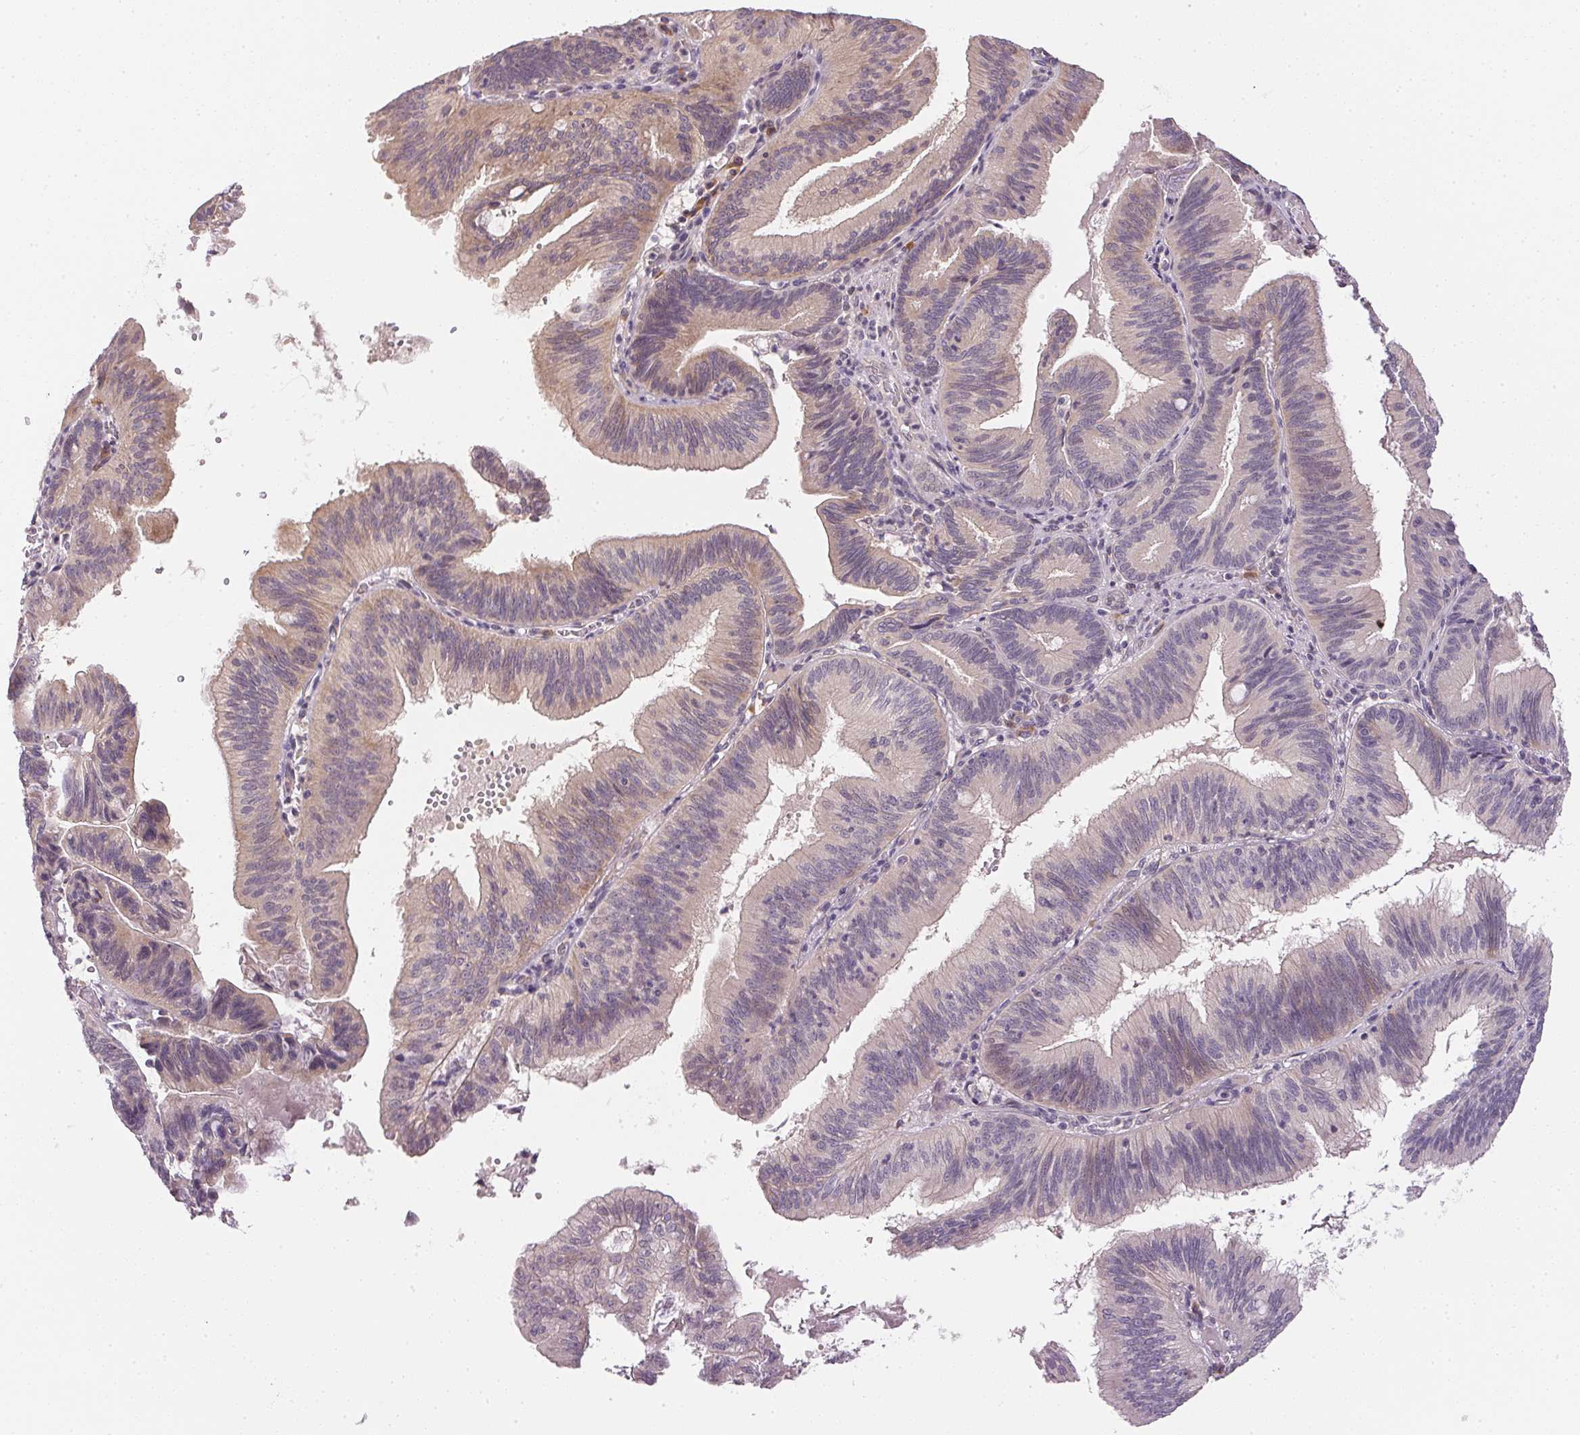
{"staining": {"intensity": "weak", "quantity": "<25%", "location": "cytoplasmic/membranous"}, "tissue": "pancreatic cancer", "cell_type": "Tumor cells", "image_type": "cancer", "snomed": [{"axis": "morphology", "description": "Adenocarcinoma, NOS"}, {"axis": "topography", "description": "Pancreas"}], "caption": "High power microscopy micrograph of an immunohistochemistry (IHC) photomicrograph of pancreatic cancer (adenocarcinoma), revealing no significant positivity in tumor cells. (Brightfield microscopy of DAB immunohistochemistry at high magnification).", "gene": "TTC23L", "patient": {"sex": "male", "age": 82}}